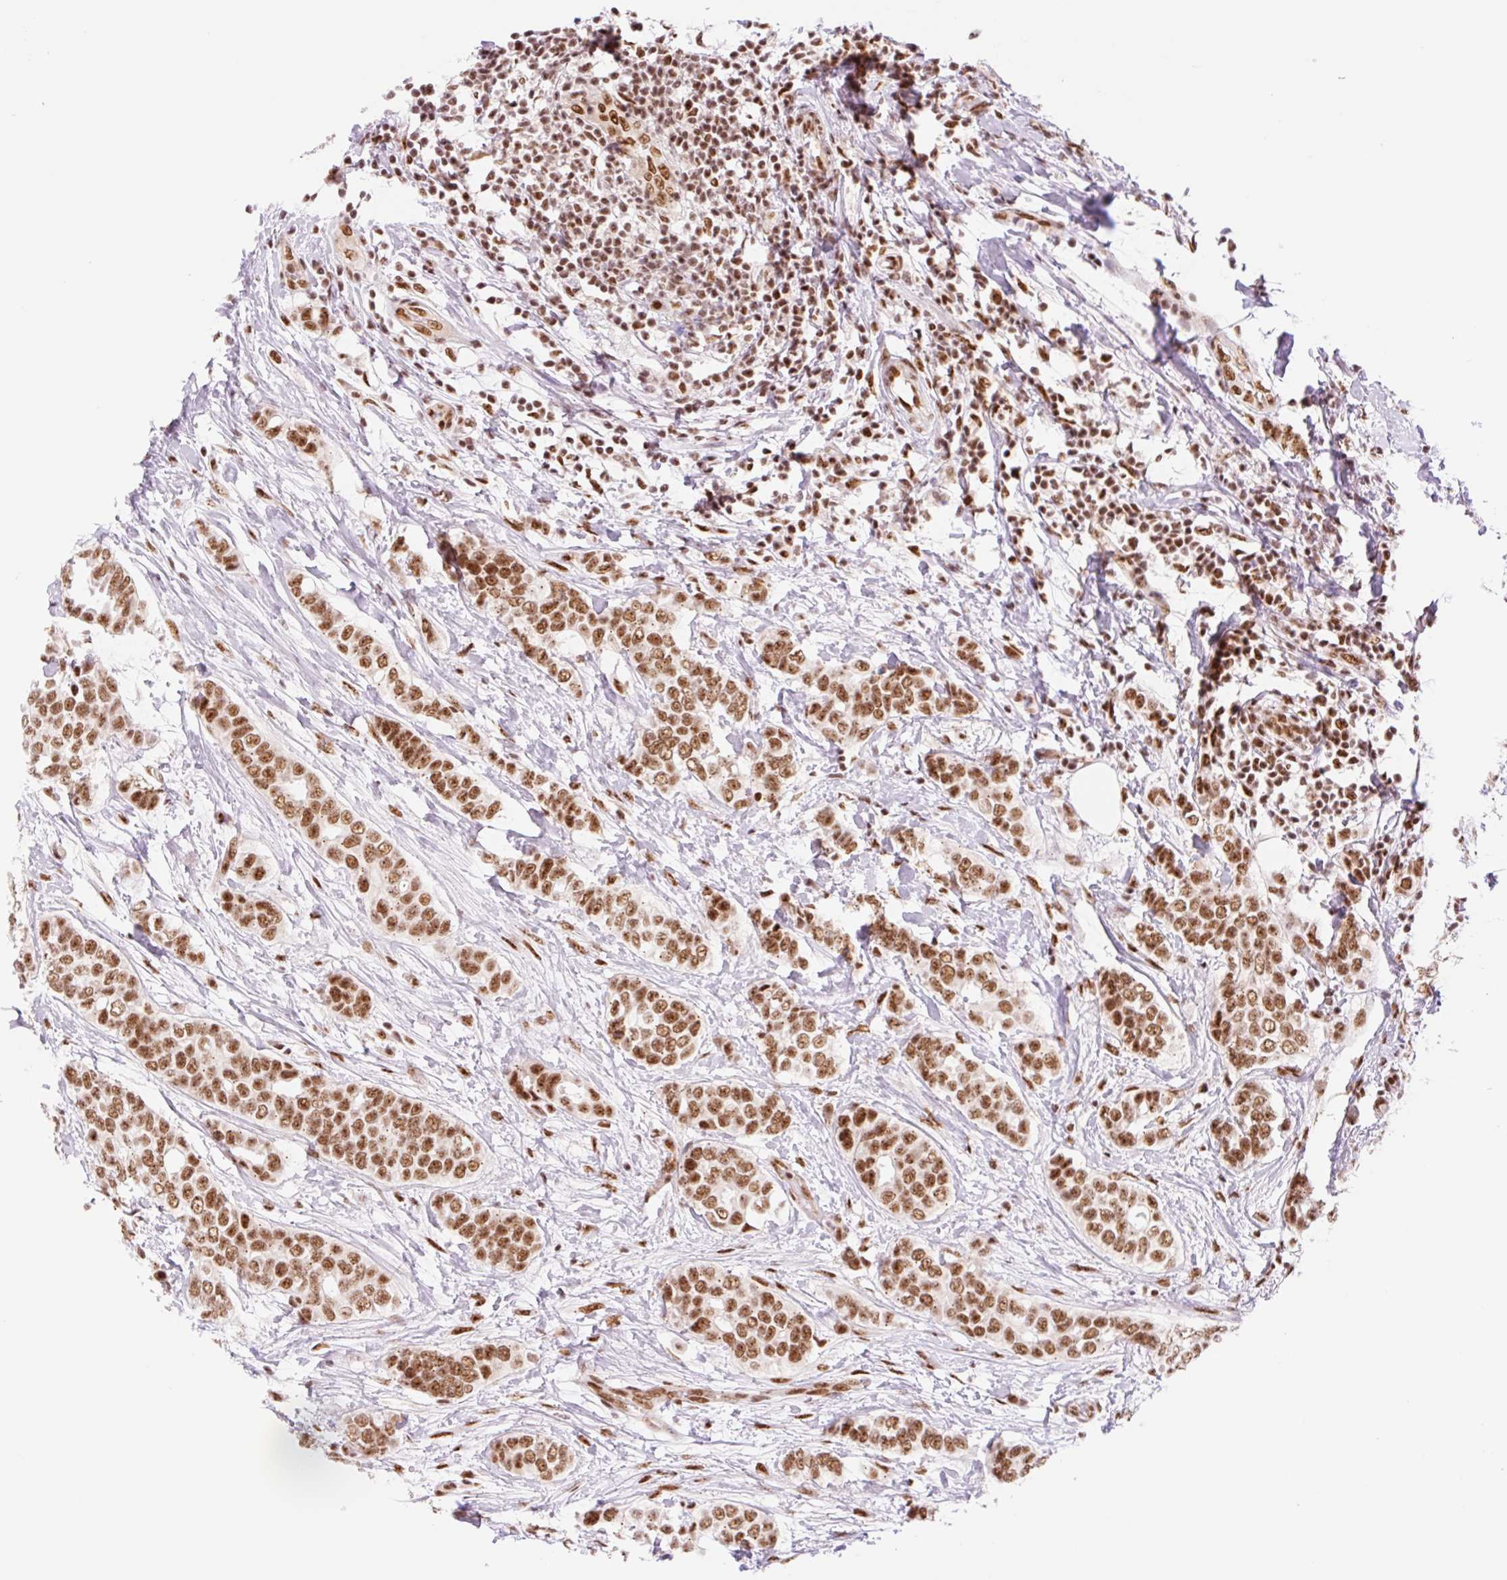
{"staining": {"intensity": "strong", "quantity": ">75%", "location": "nuclear"}, "tissue": "breast cancer", "cell_type": "Tumor cells", "image_type": "cancer", "snomed": [{"axis": "morphology", "description": "Lobular carcinoma"}, {"axis": "topography", "description": "Breast"}], "caption": "Protein expression analysis of human lobular carcinoma (breast) reveals strong nuclear positivity in approximately >75% of tumor cells.", "gene": "PRDM11", "patient": {"sex": "female", "age": 51}}